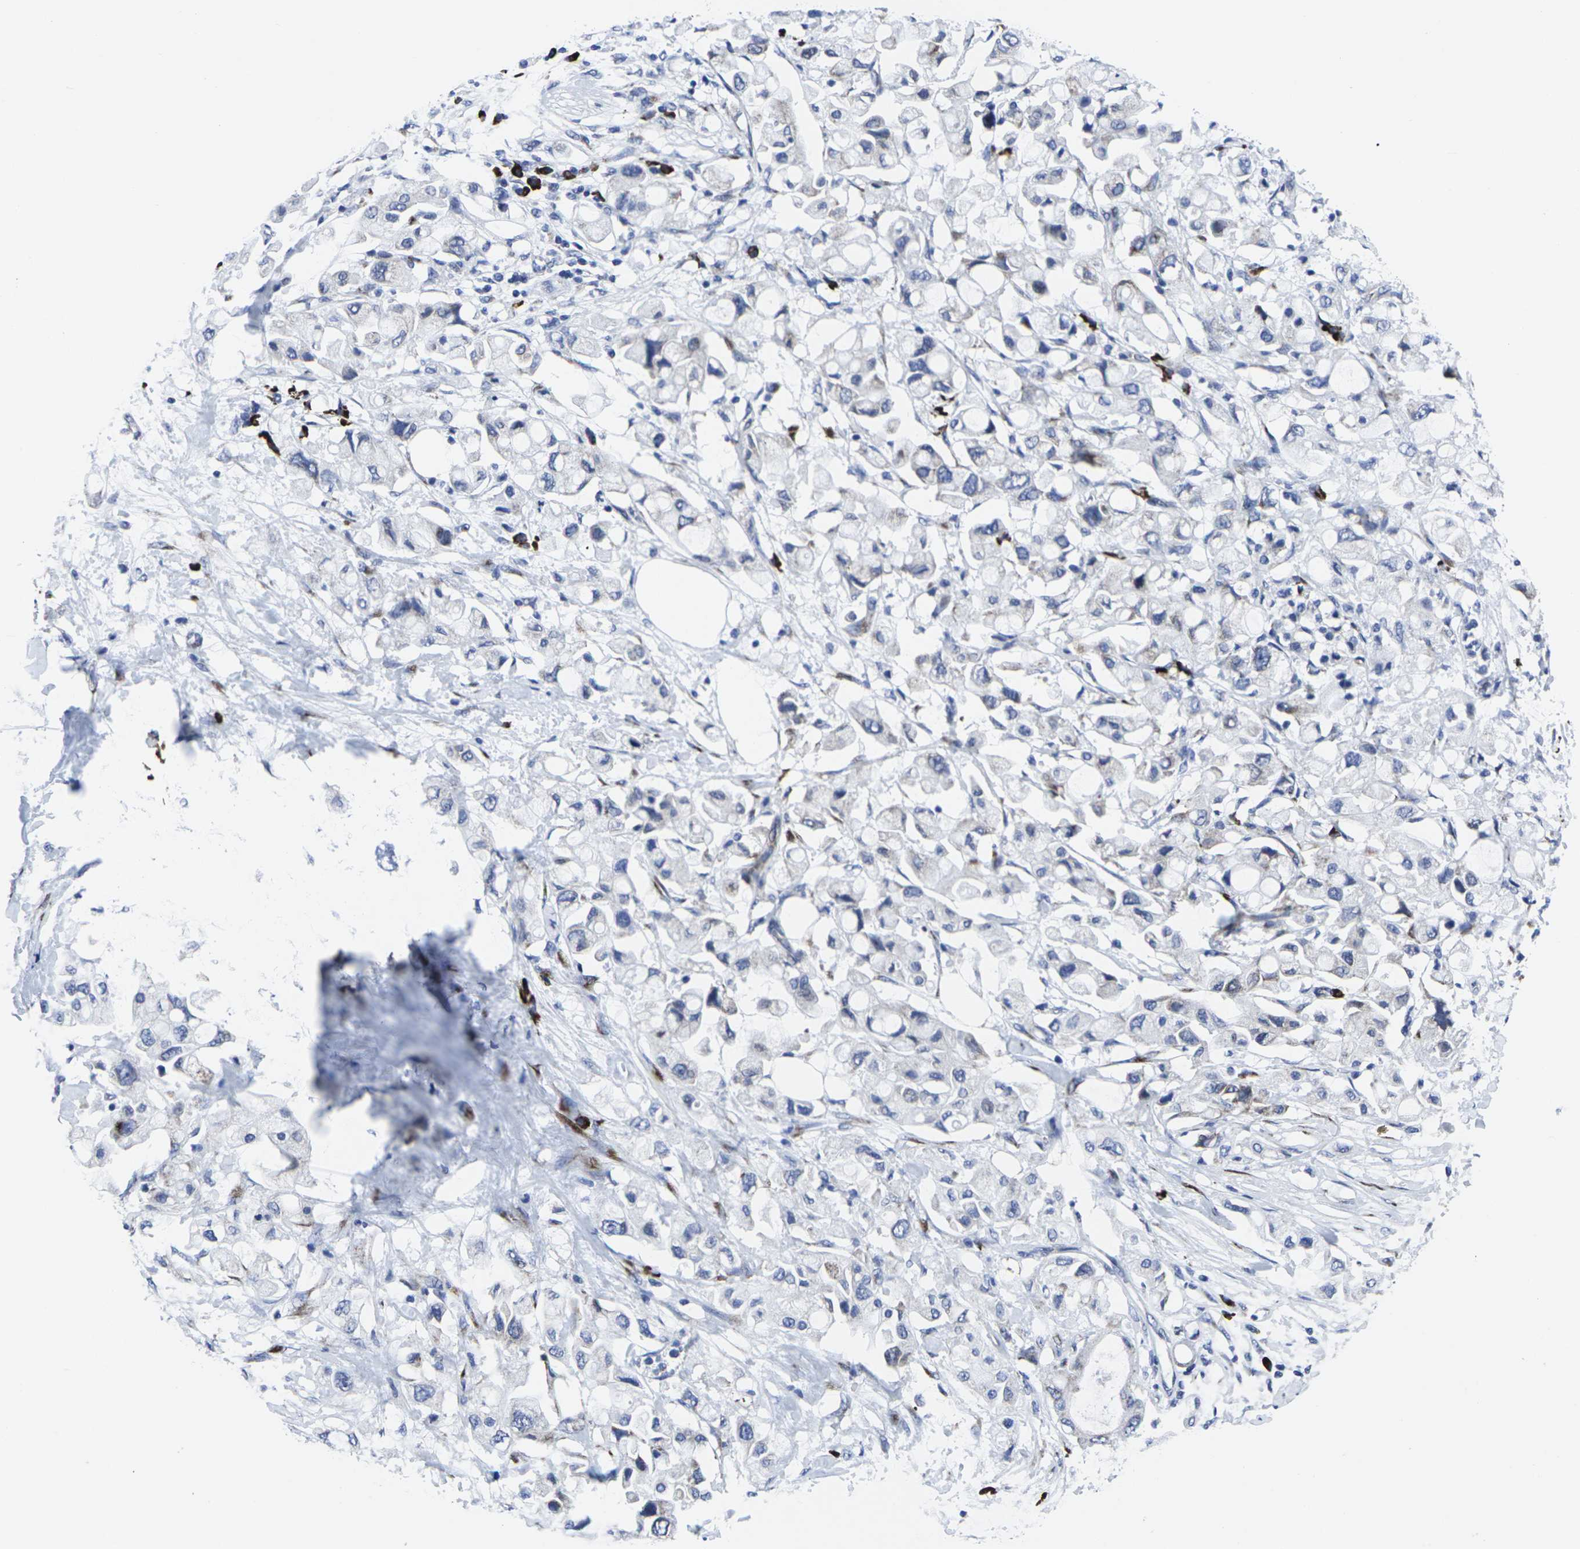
{"staining": {"intensity": "negative", "quantity": "none", "location": "none"}, "tissue": "pancreatic cancer", "cell_type": "Tumor cells", "image_type": "cancer", "snomed": [{"axis": "morphology", "description": "Adenocarcinoma, NOS"}, {"axis": "topography", "description": "Pancreas"}], "caption": "A histopathology image of pancreatic cancer stained for a protein exhibits no brown staining in tumor cells. (IHC, brightfield microscopy, high magnification).", "gene": "RPN1", "patient": {"sex": "female", "age": 56}}